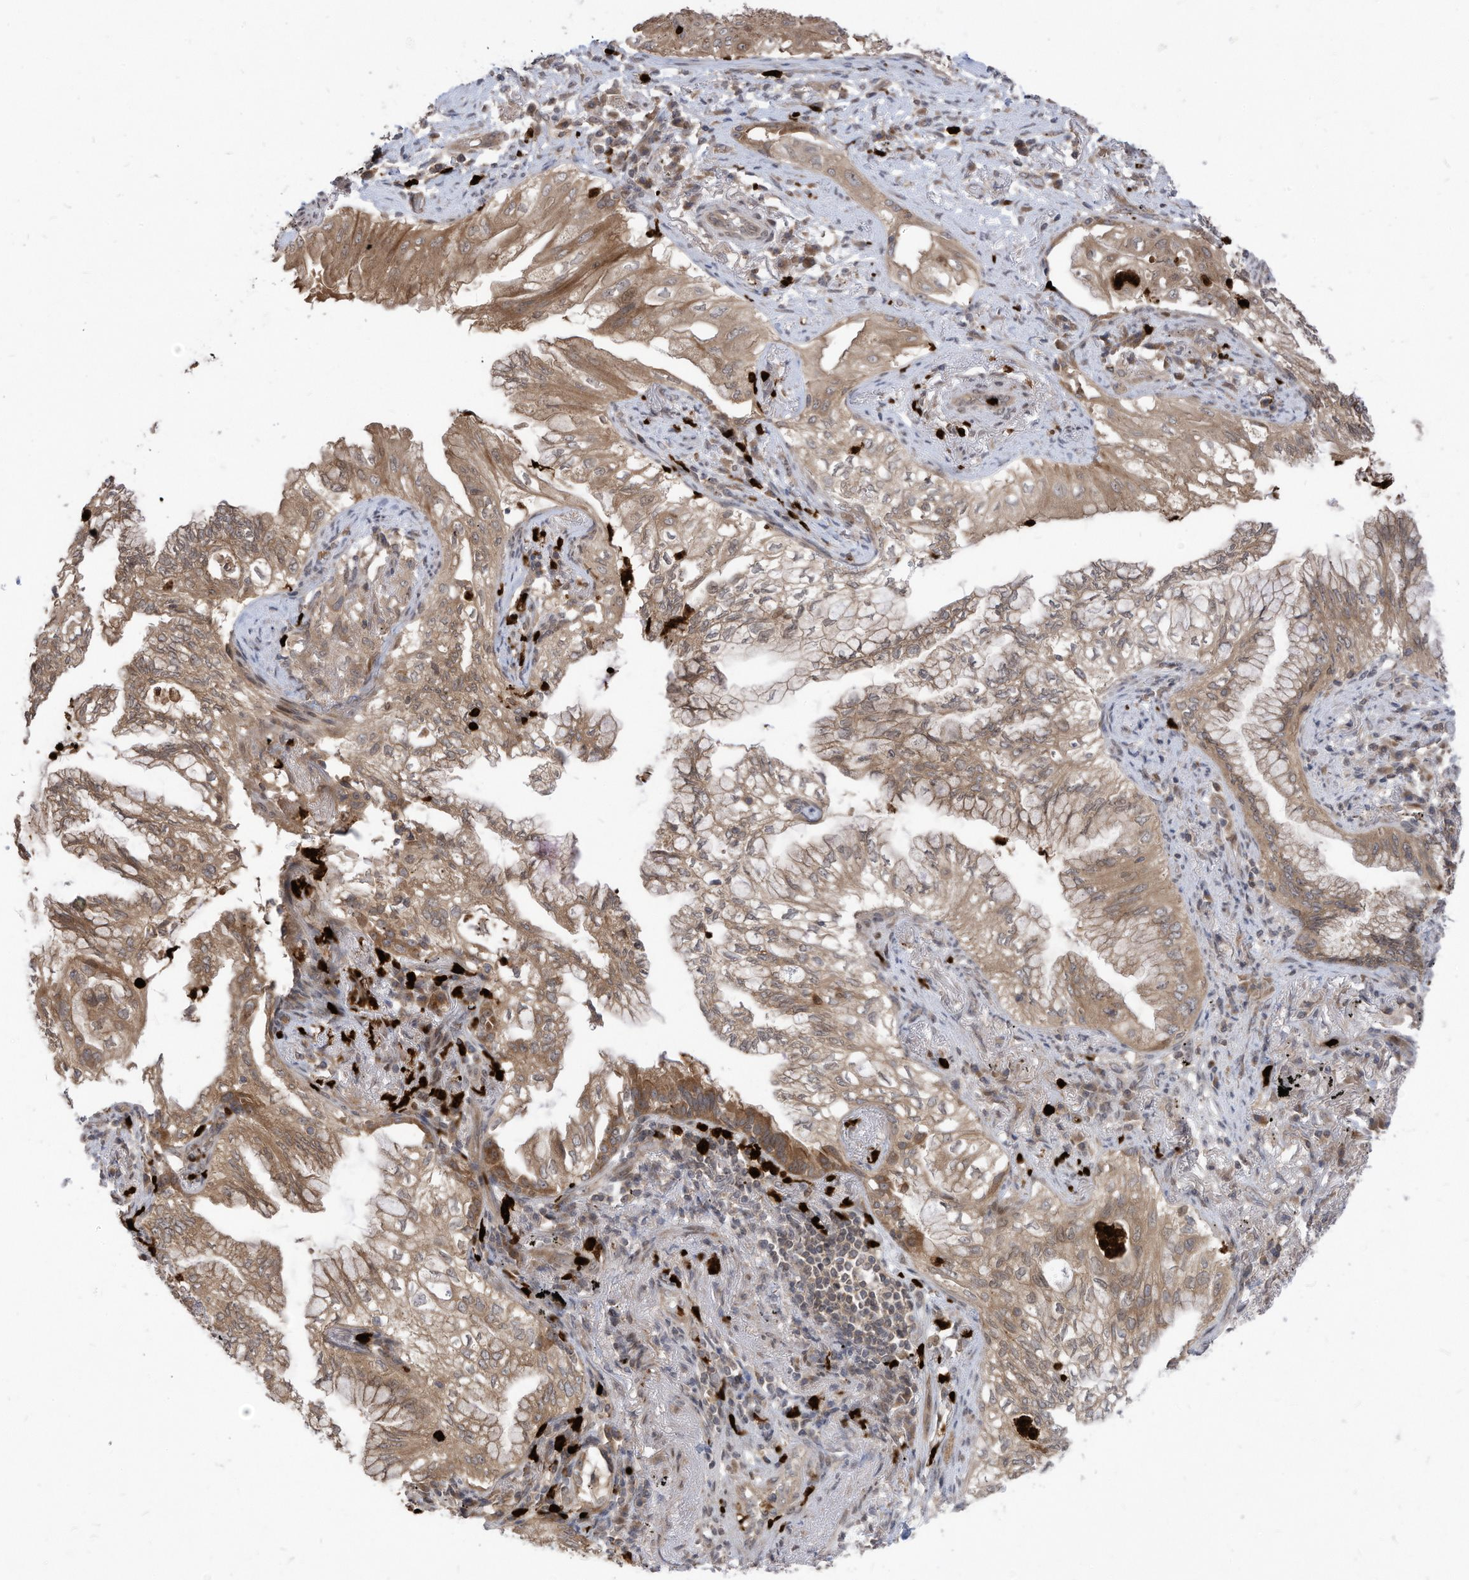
{"staining": {"intensity": "moderate", "quantity": "25%-75%", "location": "cytoplasmic/membranous"}, "tissue": "lung cancer", "cell_type": "Tumor cells", "image_type": "cancer", "snomed": [{"axis": "morphology", "description": "Adenocarcinoma, NOS"}, {"axis": "topography", "description": "Lung"}], "caption": "Tumor cells display moderate cytoplasmic/membranous expression in about 25%-75% of cells in lung cancer.", "gene": "CNKSR1", "patient": {"sex": "female", "age": 70}}